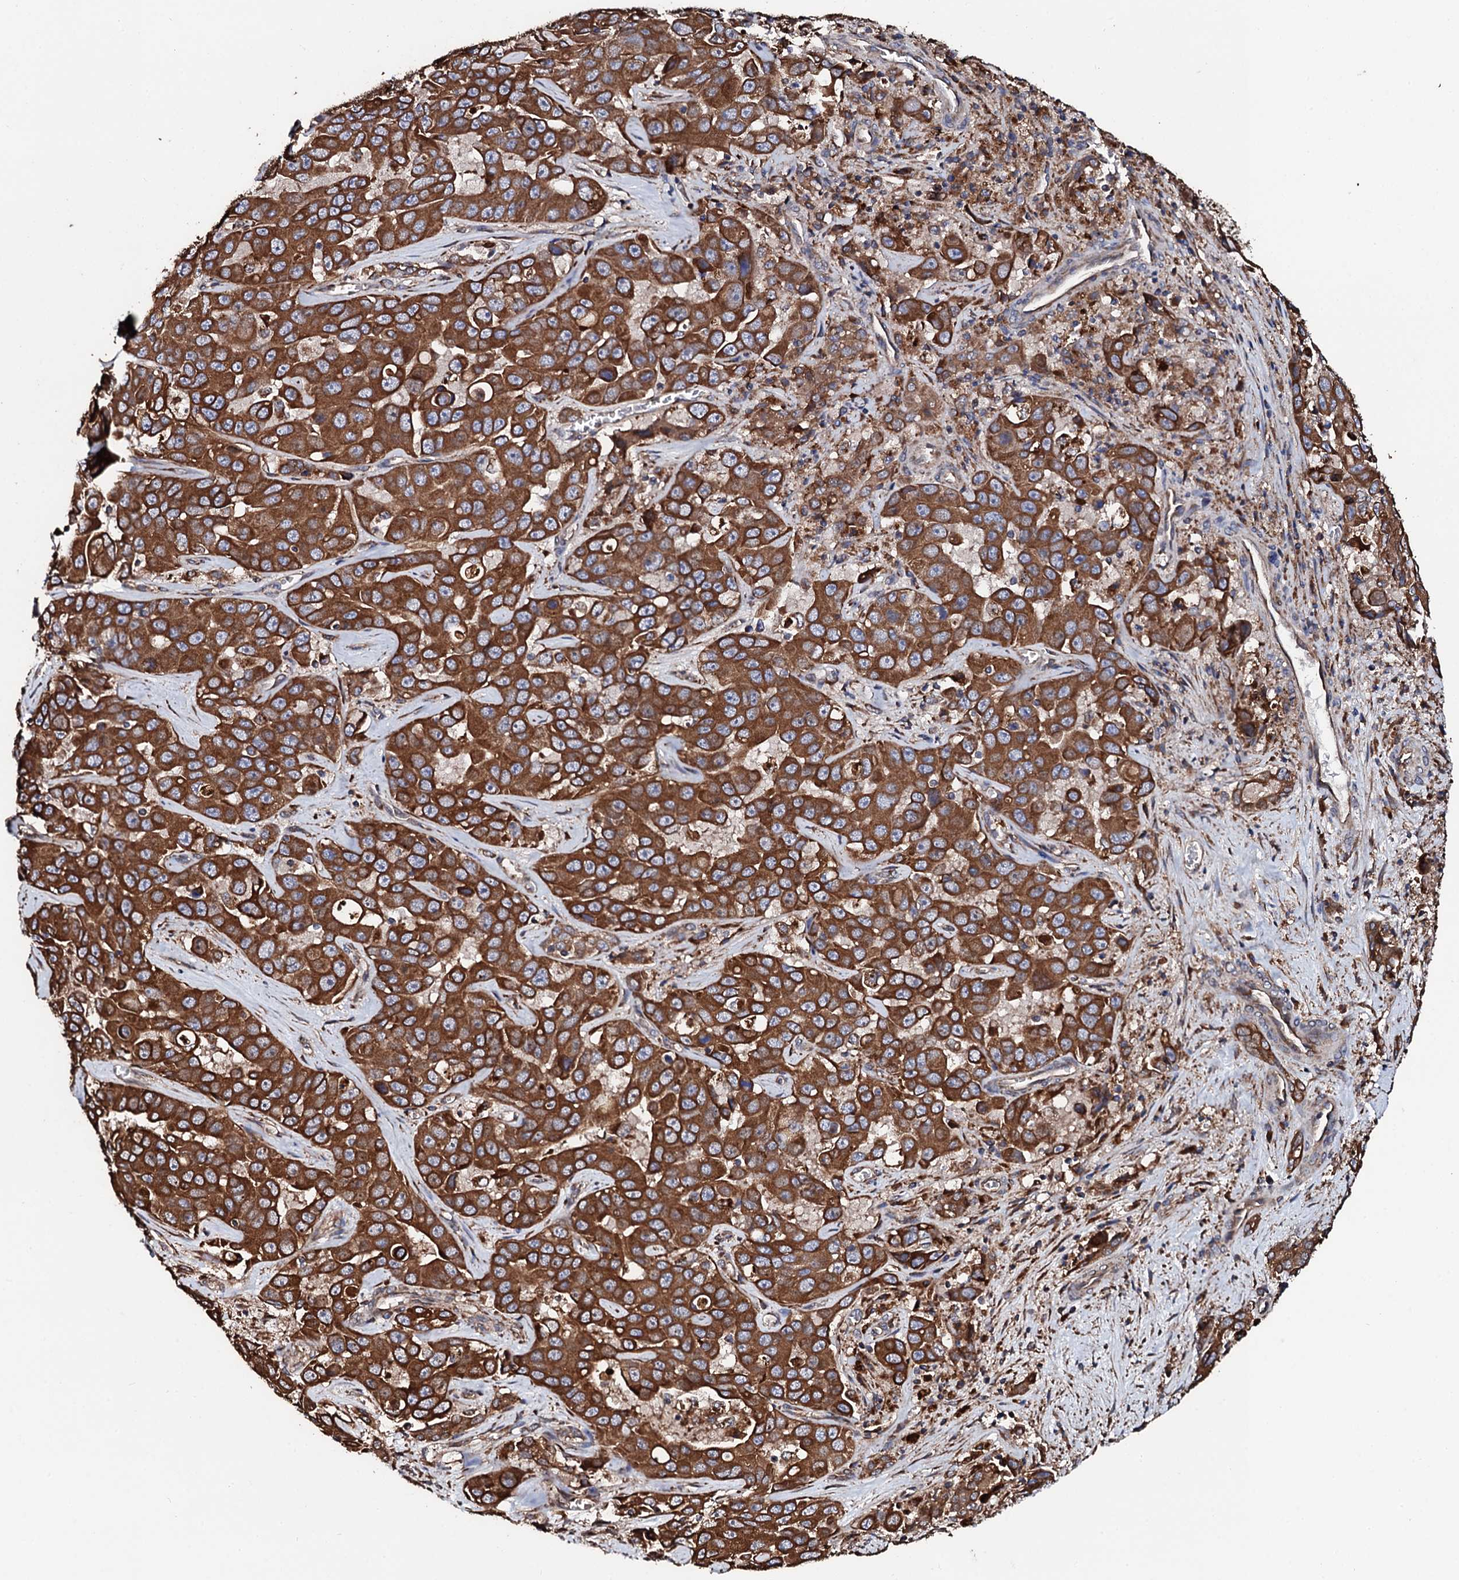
{"staining": {"intensity": "strong", "quantity": ">75%", "location": "cytoplasmic/membranous"}, "tissue": "liver cancer", "cell_type": "Tumor cells", "image_type": "cancer", "snomed": [{"axis": "morphology", "description": "Cholangiocarcinoma"}, {"axis": "topography", "description": "Liver"}], "caption": "This is a photomicrograph of immunohistochemistry staining of cholangiocarcinoma (liver), which shows strong expression in the cytoplasmic/membranous of tumor cells.", "gene": "CKAP5", "patient": {"sex": "female", "age": 52}}